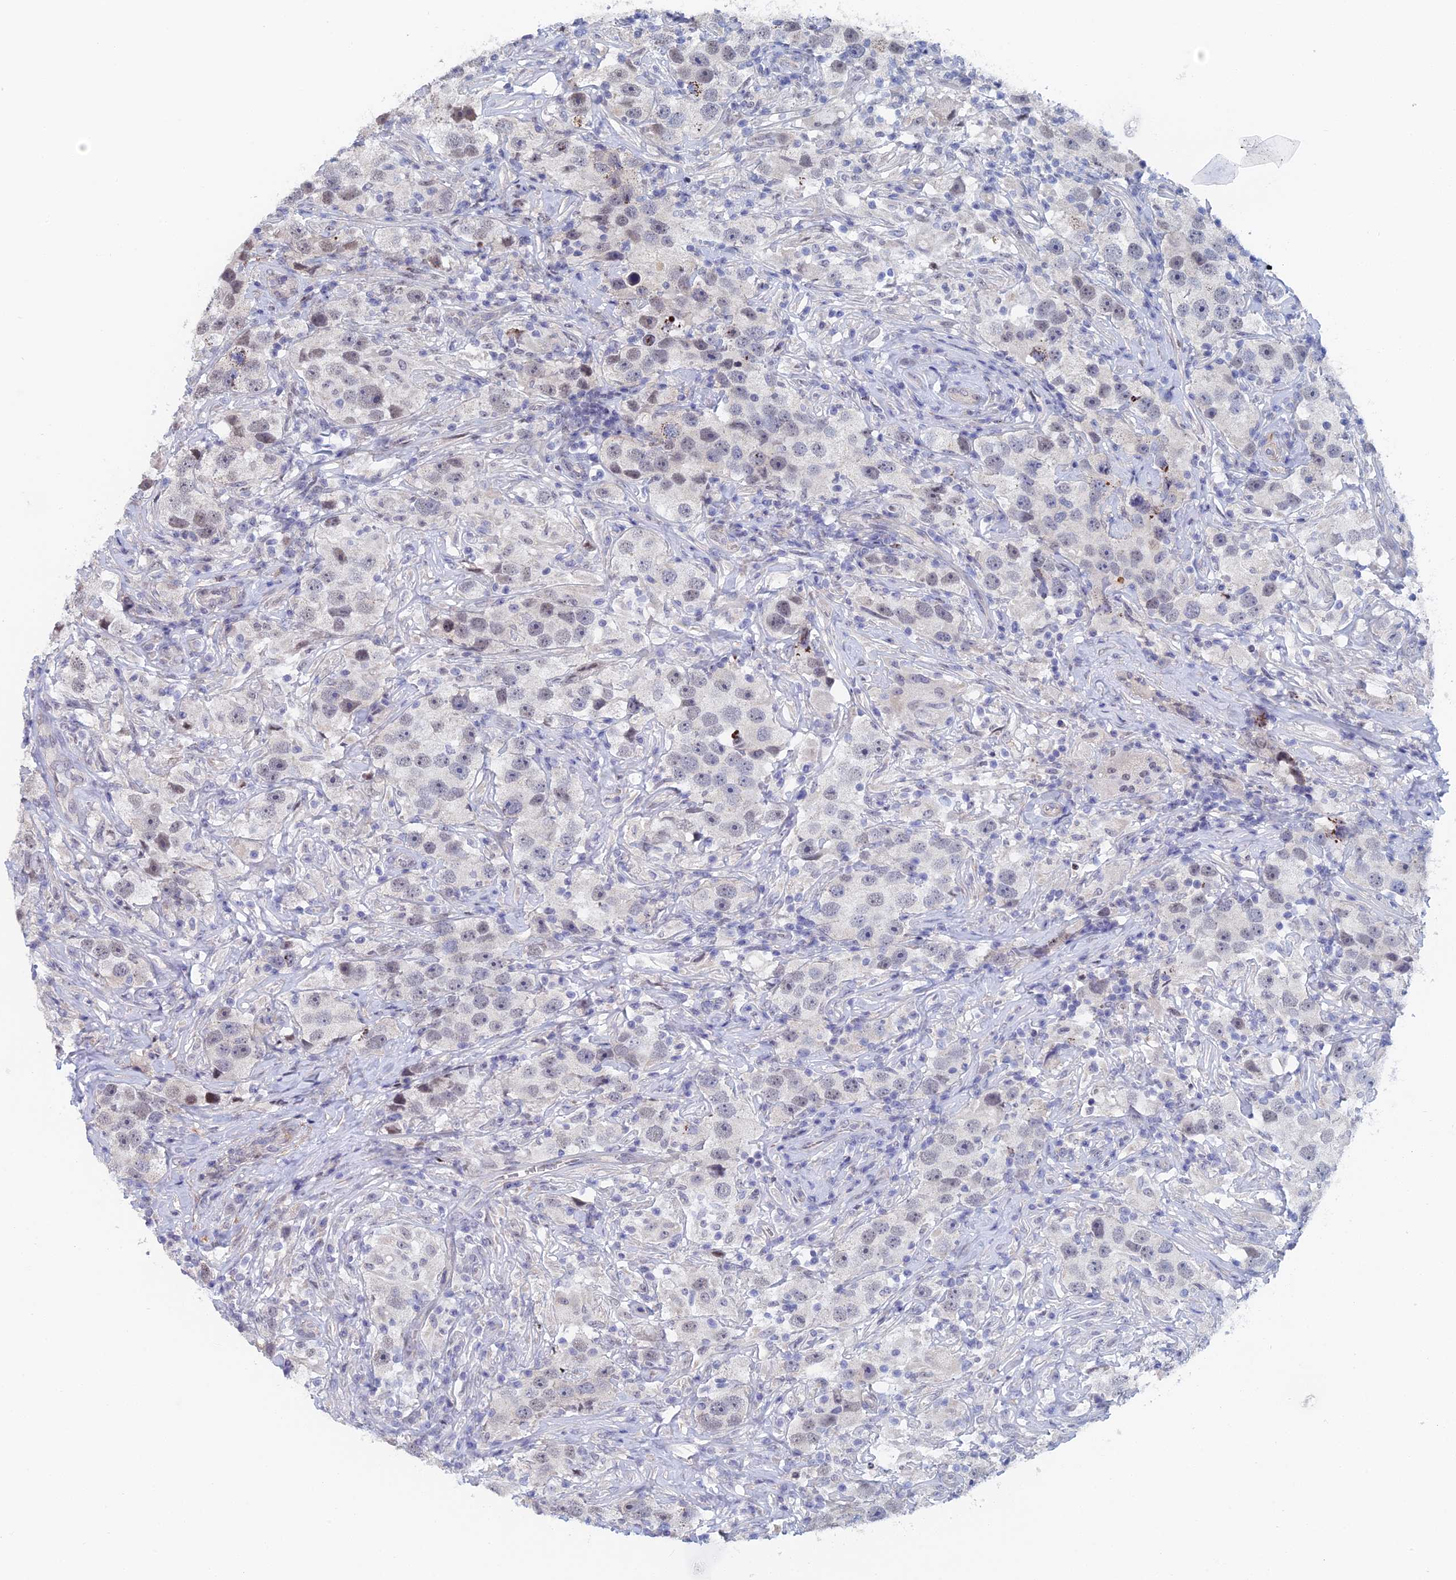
{"staining": {"intensity": "negative", "quantity": "none", "location": "none"}, "tissue": "testis cancer", "cell_type": "Tumor cells", "image_type": "cancer", "snomed": [{"axis": "morphology", "description": "Seminoma, NOS"}, {"axis": "topography", "description": "Testis"}], "caption": "DAB (3,3'-diaminobenzidine) immunohistochemical staining of human seminoma (testis) reveals no significant positivity in tumor cells. The staining was performed using DAB to visualize the protein expression in brown, while the nuclei were stained in blue with hematoxylin (Magnification: 20x).", "gene": "GMNC", "patient": {"sex": "male", "age": 49}}